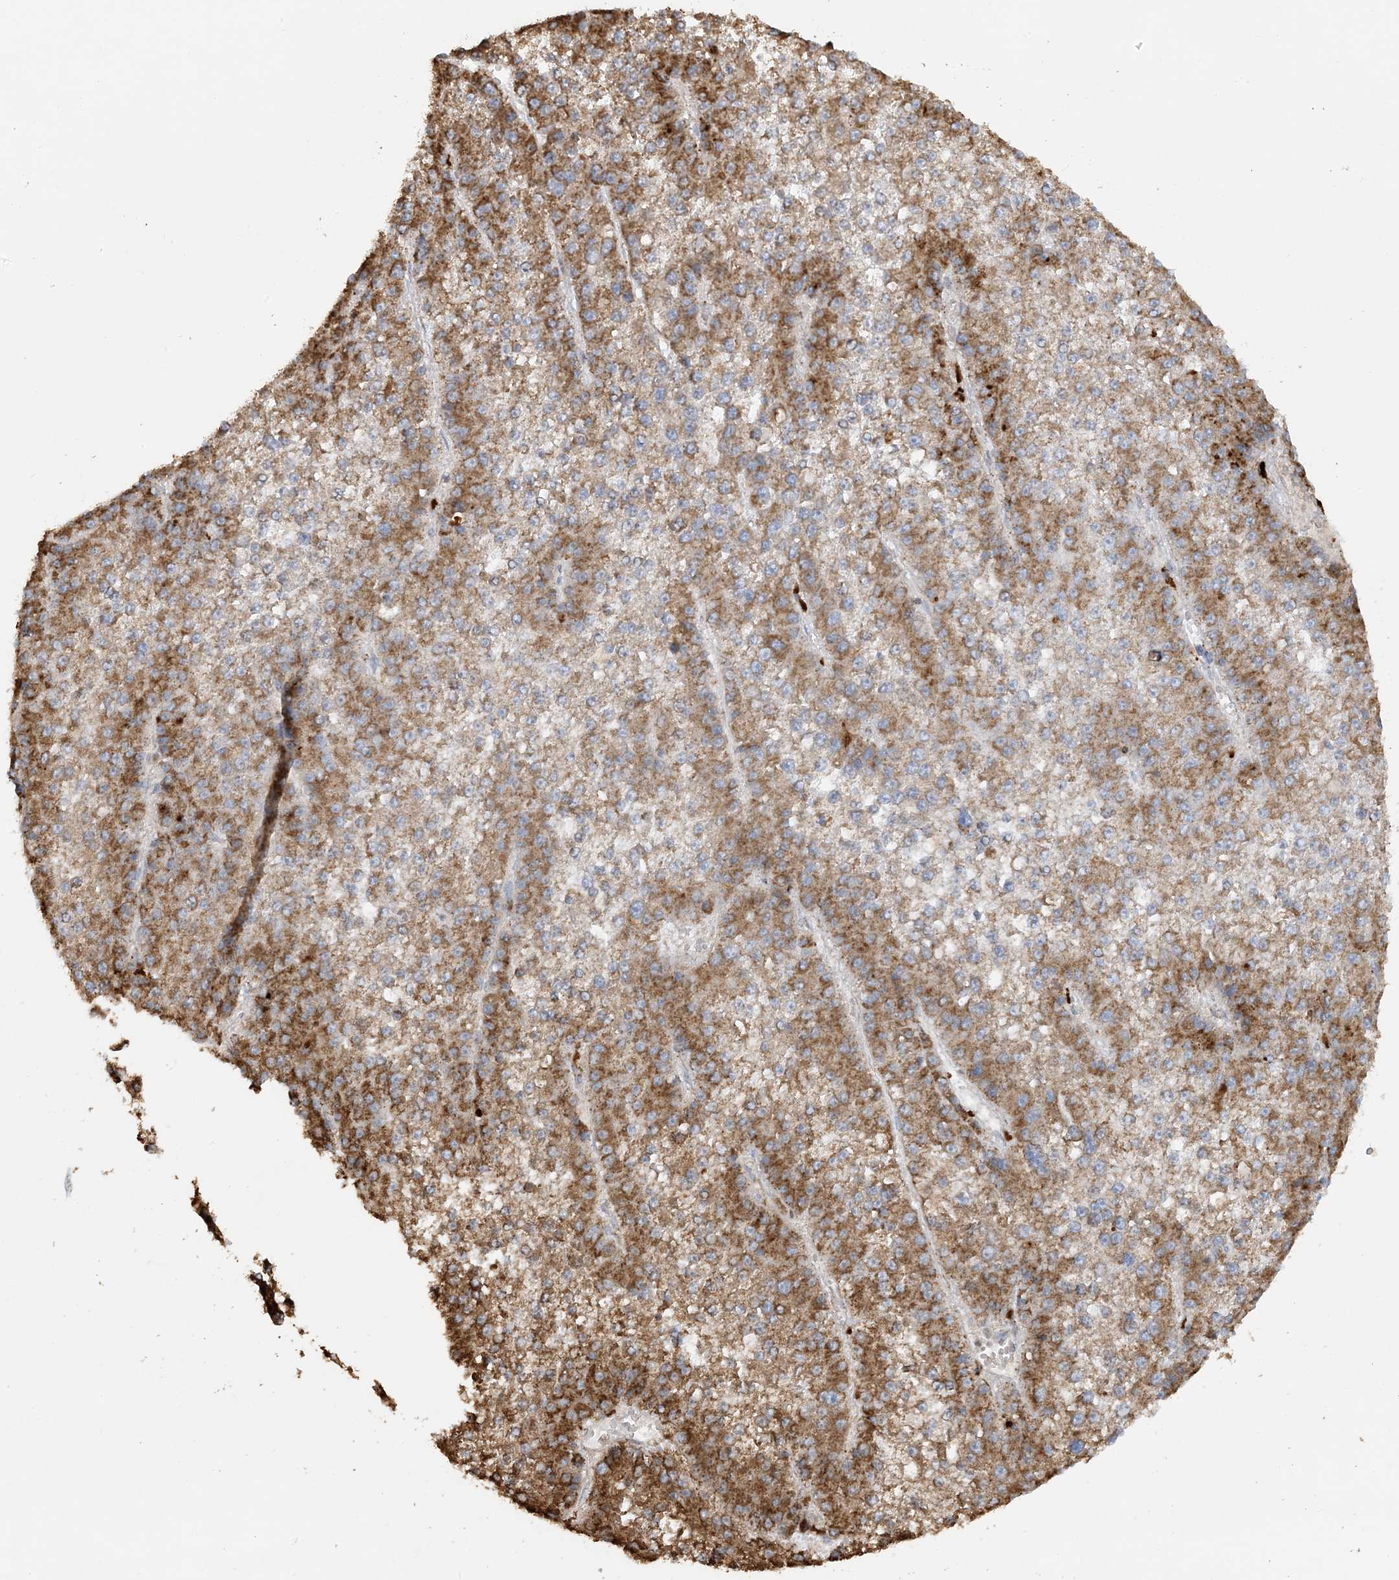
{"staining": {"intensity": "moderate", "quantity": ">75%", "location": "cytoplasmic/membranous"}, "tissue": "liver cancer", "cell_type": "Tumor cells", "image_type": "cancer", "snomed": [{"axis": "morphology", "description": "Carcinoma, Hepatocellular, NOS"}, {"axis": "topography", "description": "Liver"}], "caption": "High-power microscopy captured an immunohistochemistry (IHC) photomicrograph of liver cancer (hepatocellular carcinoma), revealing moderate cytoplasmic/membranous positivity in about >75% of tumor cells.", "gene": "AGA", "patient": {"sex": "female", "age": 73}}